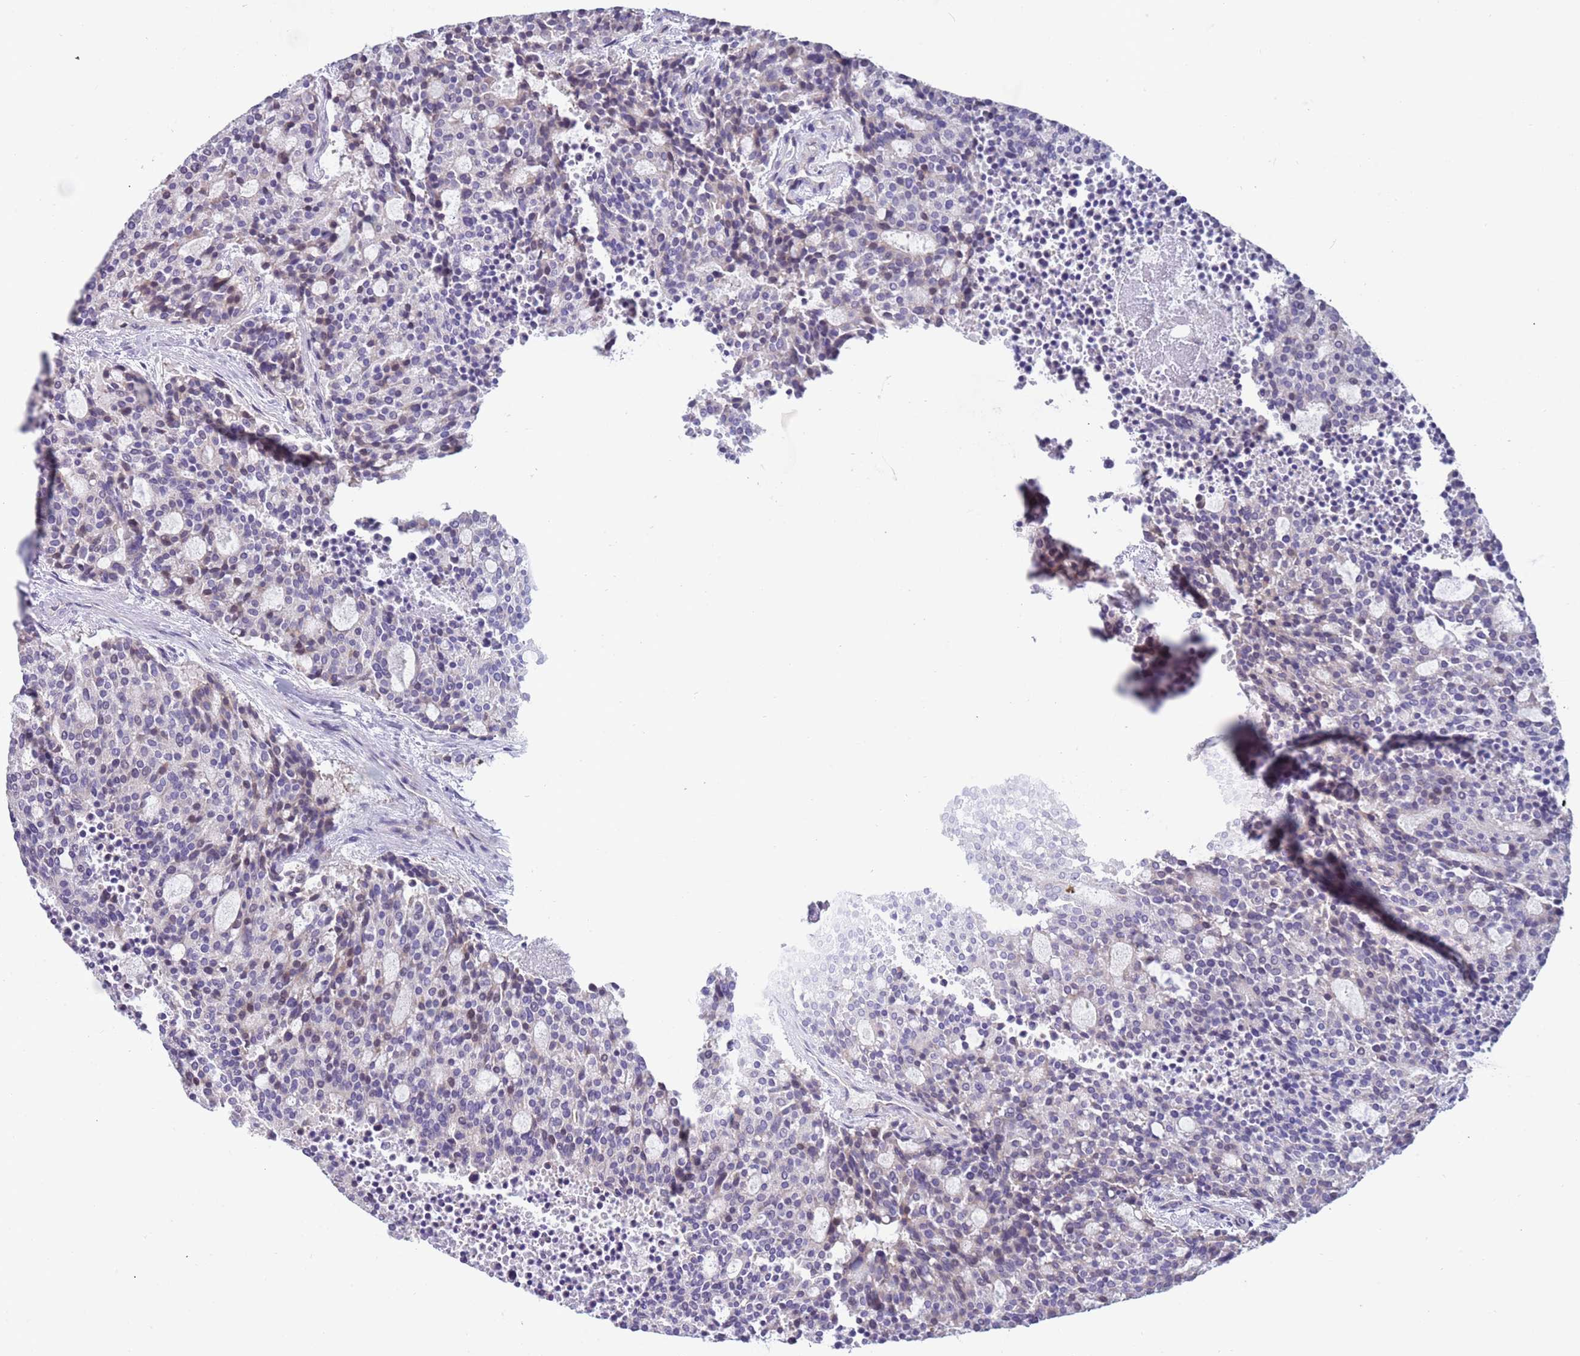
{"staining": {"intensity": "negative", "quantity": "none", "location": "none"}, "tissue": "carcinoid", "cell_type": "Tumor cells", "image_type": "cancer", "snomed": [{"axis": "morphology", "description": "Carcinoid, malignant, NOS"}, {"axis": "topography", "description": "Pancreas"}], "caption": "Immunohistochemistry of human malignant carcinoid displays no staining in tumor cells. (DAB (3,3'-diaminobenzidine) IHC, high magnification).", "gene": "CABYR", "patient": {"sex": "female", "age": 54}}